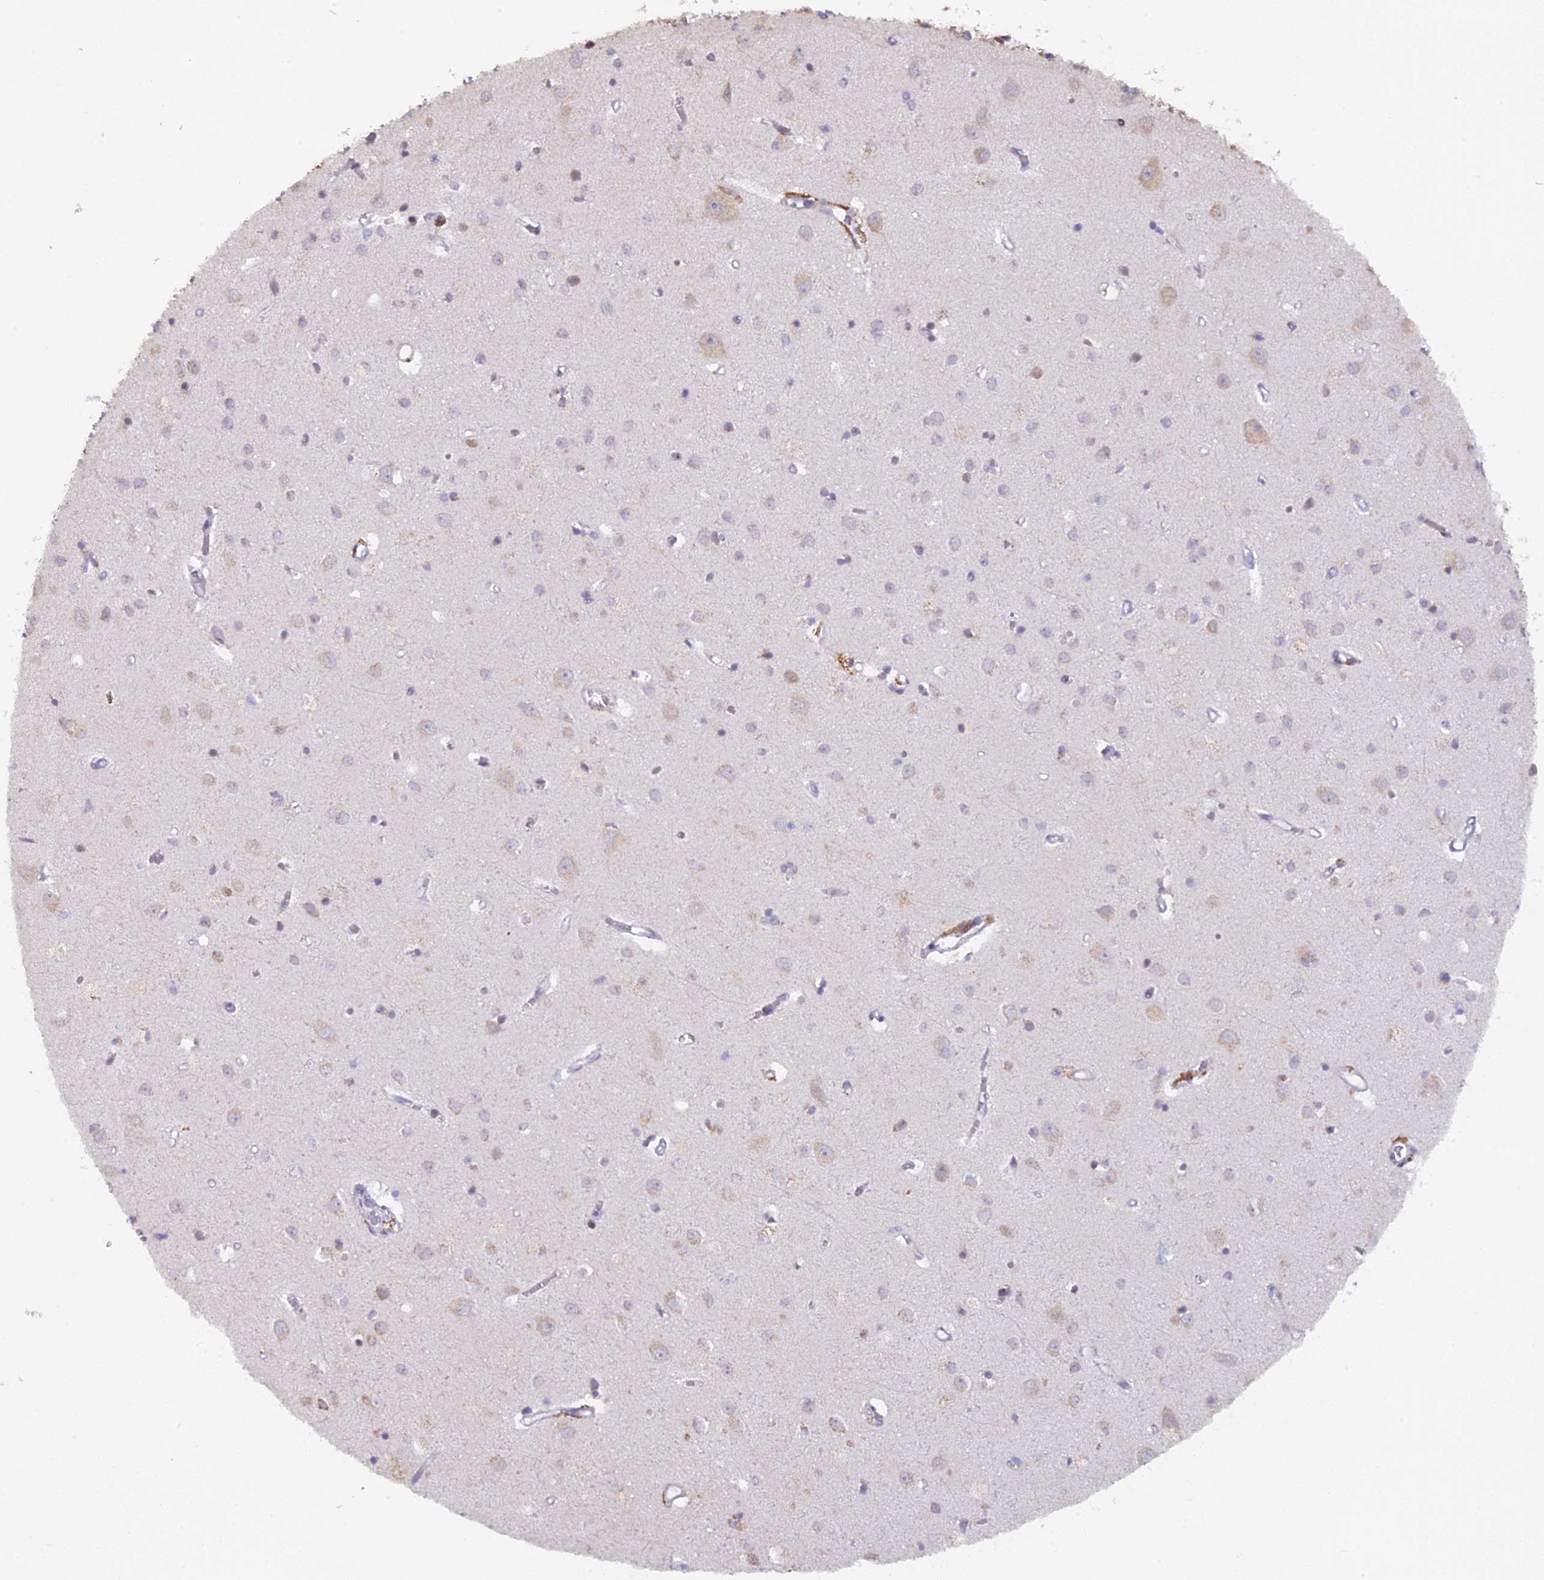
{"staining": {"intensity": "negative", "quantity": "none", "location": "none"}, "tissue": "cerebral cortex", "cell_type": "Endothelial cells", "image_type": "normal", "snomed": [{"axis": "morphology", "description": "Normal tissue, NOS"}, {"axis": "topography", "description": "Cerebral cortex"}], "caption": "Protein analysis of normal cerebral cortex reveals no significant expression in endothelial cells.", "gene": "SNX17", "patient": {"sex": "female", "age": 64}}